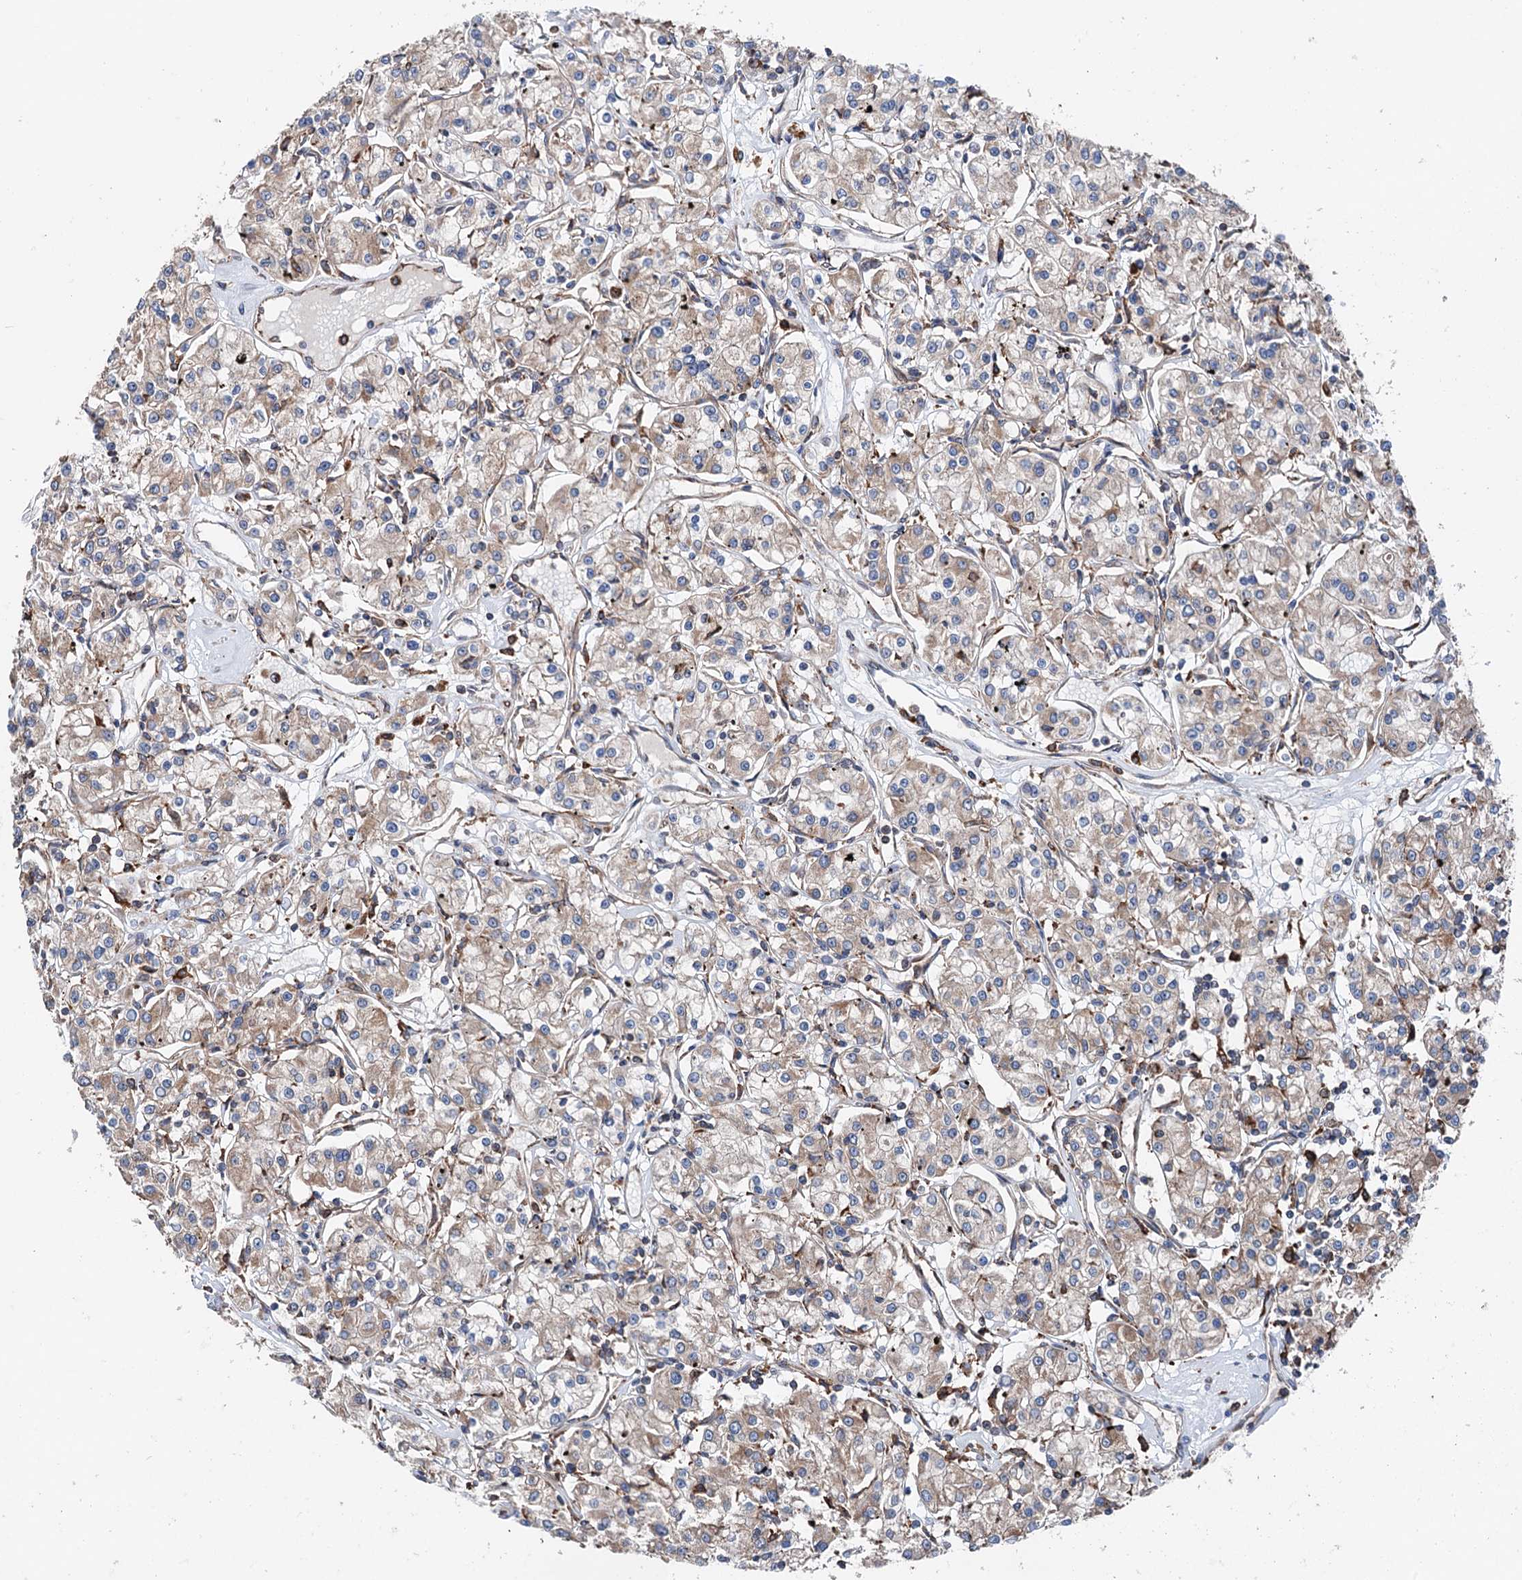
{"staining": {"intensity": "weak", "quantity": "<25%", "location": "cytoplasmic/membranous"}, "tissue": "renal cancer", "cell_type": "Tumor cells", "image_type": "cancer", "snomed": [{"axis": "morphology", "description": "Adenocarcinoma, NOS"}, {"axis": "topography", "description": "Kidney"}], "caption": "An immunohistochemistry histopathology image of renal cancer is shown. There is no staining in tumor cells of renal cancer.", "gene": "ERP29", "patient": {"sex": "female", "age": 59}}